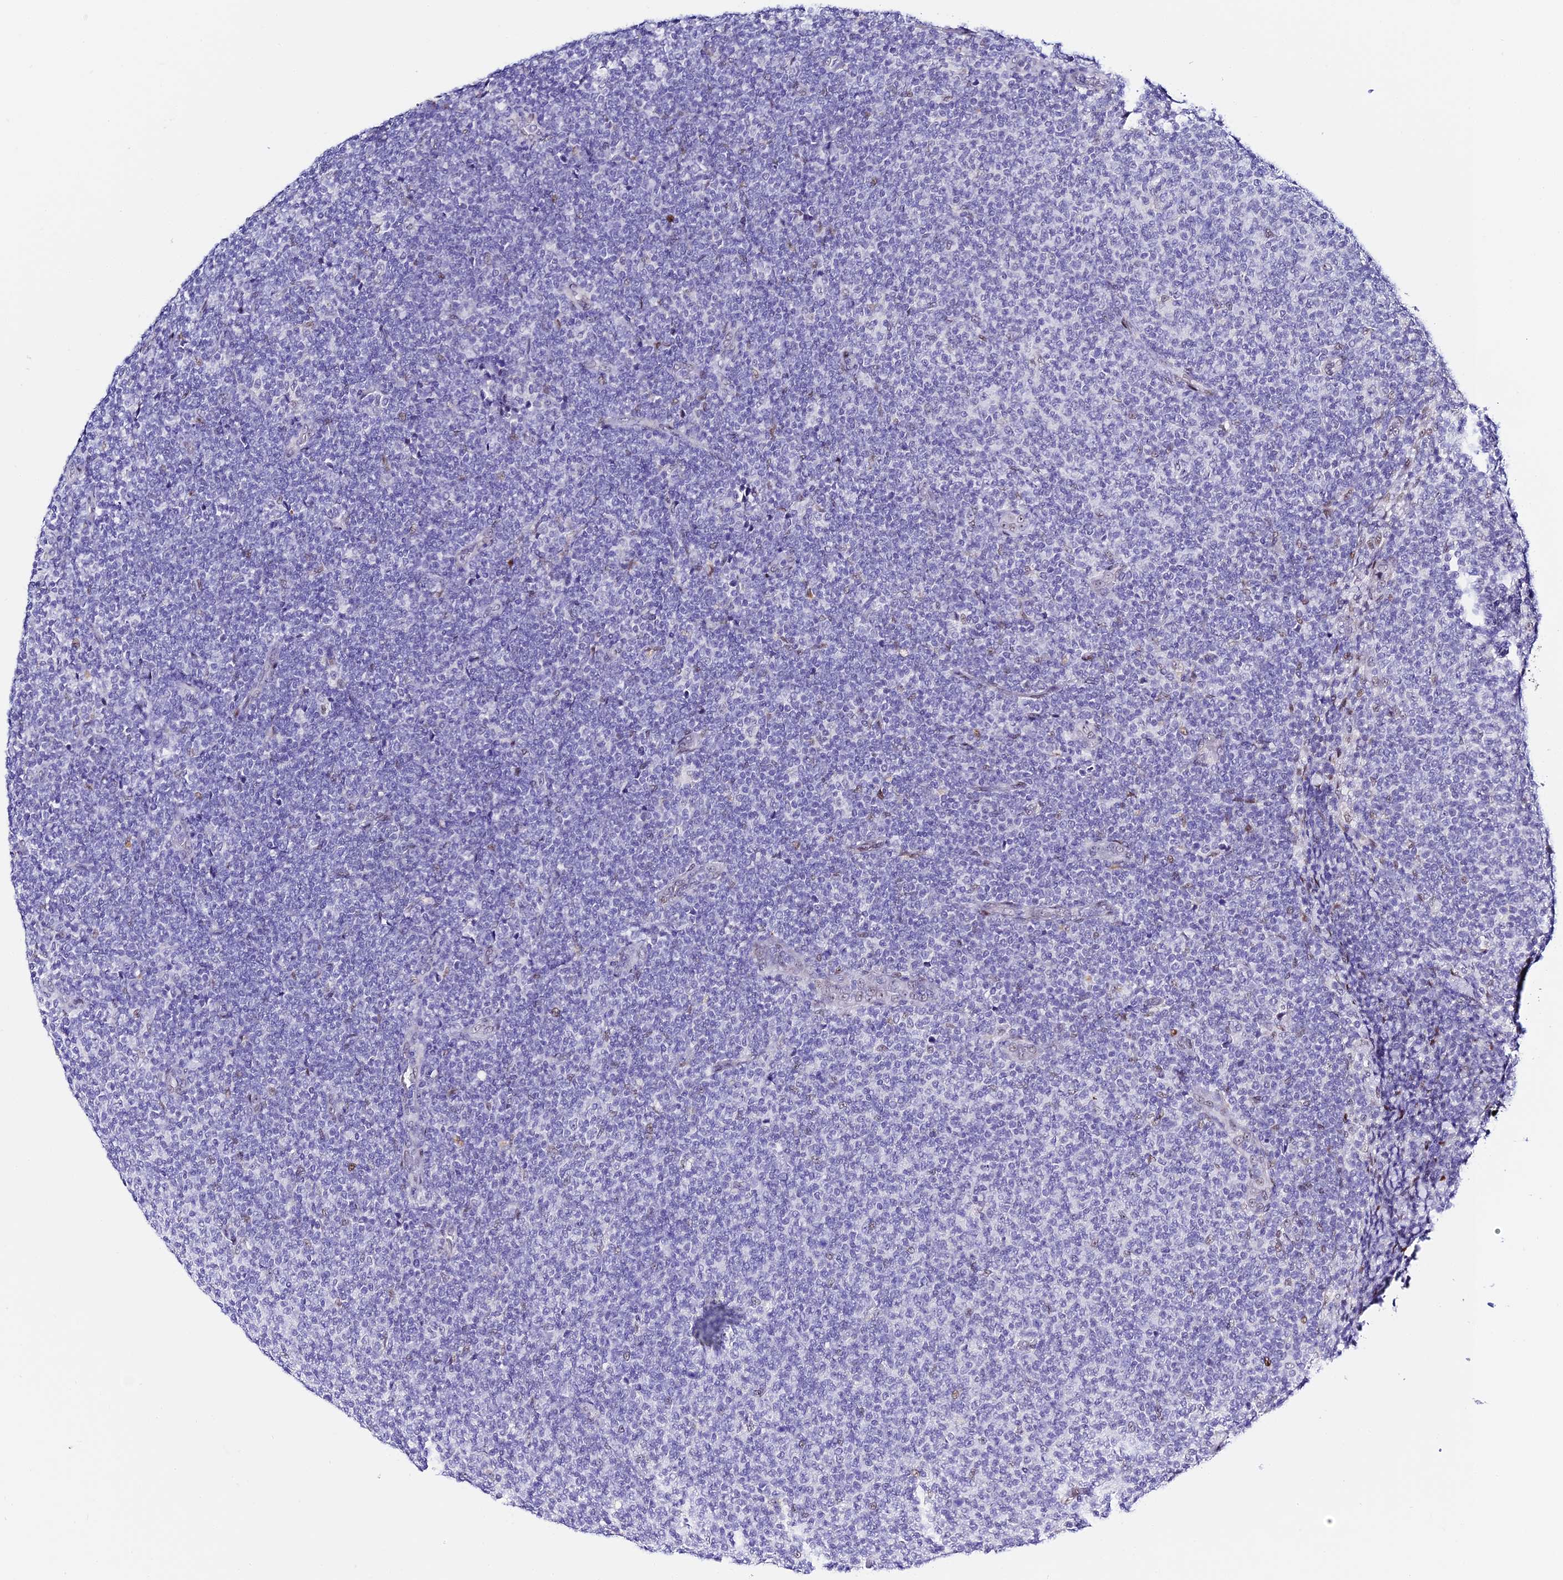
{"staining": {"intensity": "negative", "quantity": "none", "location": "none"}, "tissue": "lymphoma", "cell_type": "Tumor cells", "image_type": "cancer", "snomed": [{"axis": "morphology", "description": "Malignant lymphoma, non-Hodgkin's type, Low grade"}, {"axis": "topography", "description": "Lymph node"}], "caption": "Tumor cells are negative for brown protein staining in lymphoma.", "gene": "POFUT2", "patient": {"sex": "male", "age": 66}}